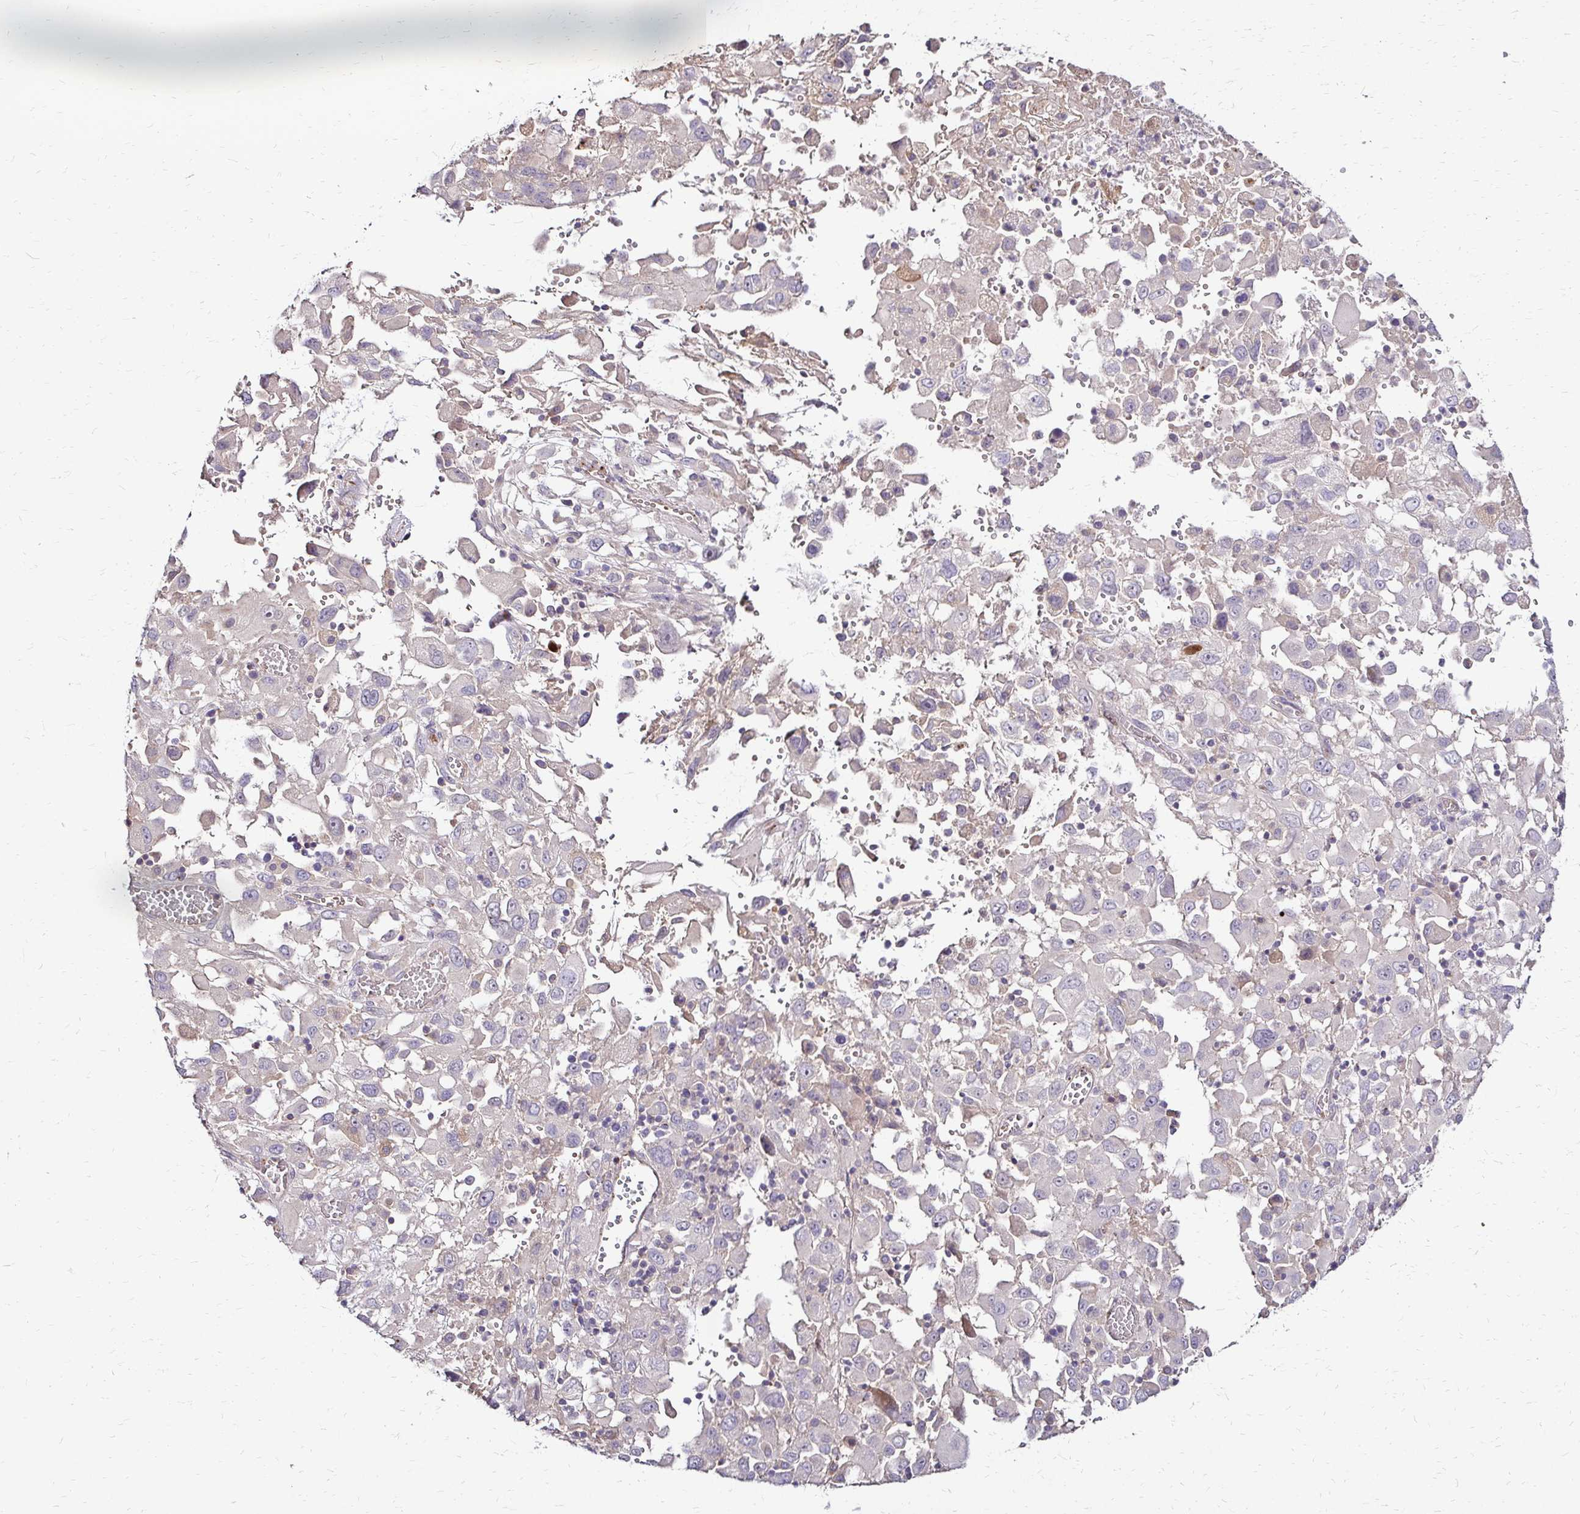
{"staining": {"intensity": "negative", "quantity": "none", "location": "none"}, "tissue": "melanoma", "cell_type": "Tumor cells", "image_type": "cancer", "snomed": [{"axis": "morphology", "description": "Malignant melanoma, Metastatic site"}, {"axis": "topography", "description": "Soft tissue"}], "caption": "High magnification brightfield microscopy of malignant melanoma (metastatic site) stained with DAB (3,3'-diaminobenzidine) (brown) and counterstained with hematoxylin (blue): tumor cells show no significant staining.", "gene": "IDUA", "patient": {"sex": "male", "age": 50}}